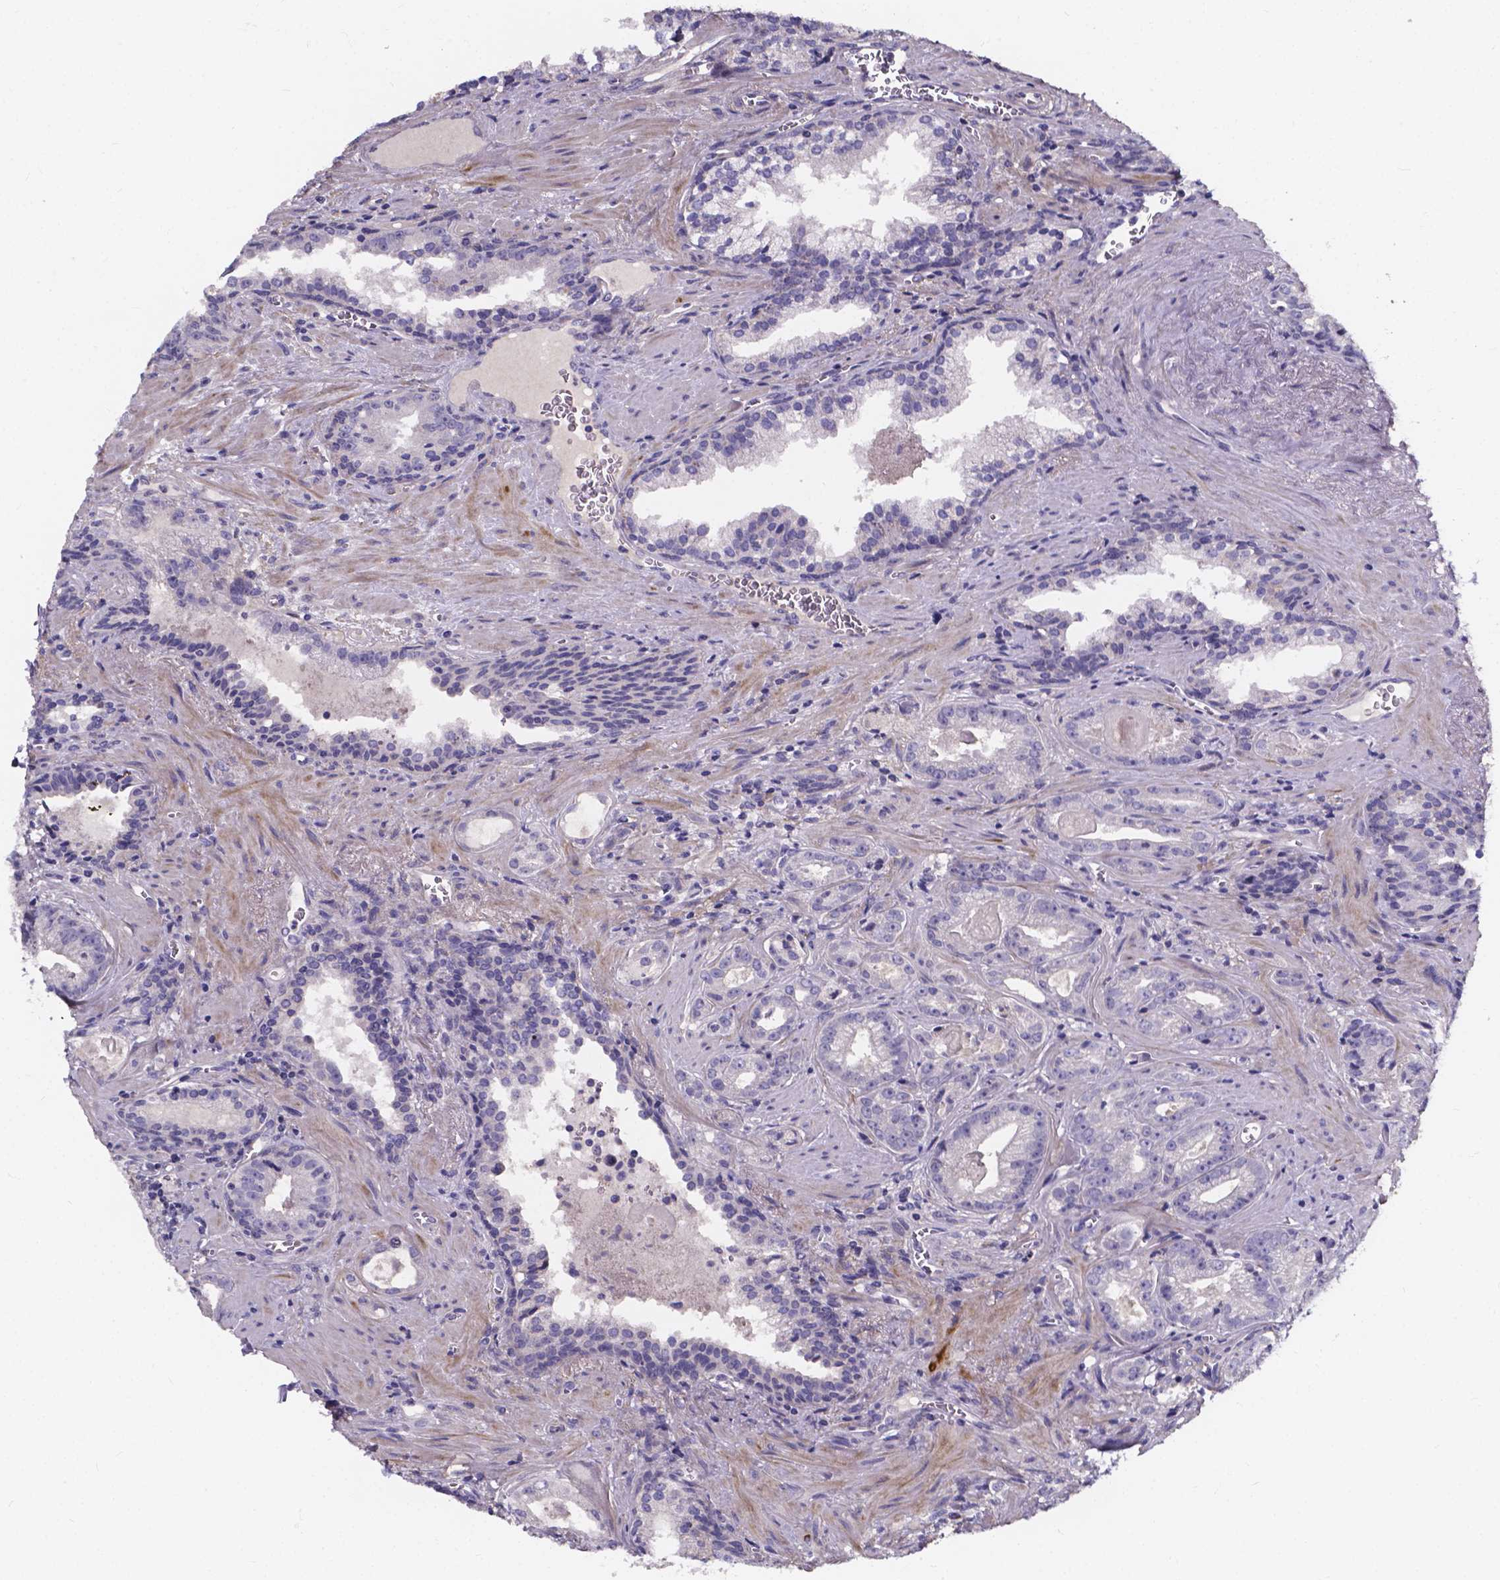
{"staining": {"intensity": "negative", "quantity": "none", "location": "none"}, "tissue": "prostate cancer", "cell_type": "Tumor cells", "image_type": "cancer", "snomed": [{"axis": "morphology", "description": "Adenocarcinoma, High grade"}, {"axis": "topography", "description": "Prostate"}], "caption": "Tumor cells are negative for protein expression in human prostate cancer (high-grade adenocarcinoma).", "gene": "SPOCD1", "patient": {"sex": "male", "age": 68}}